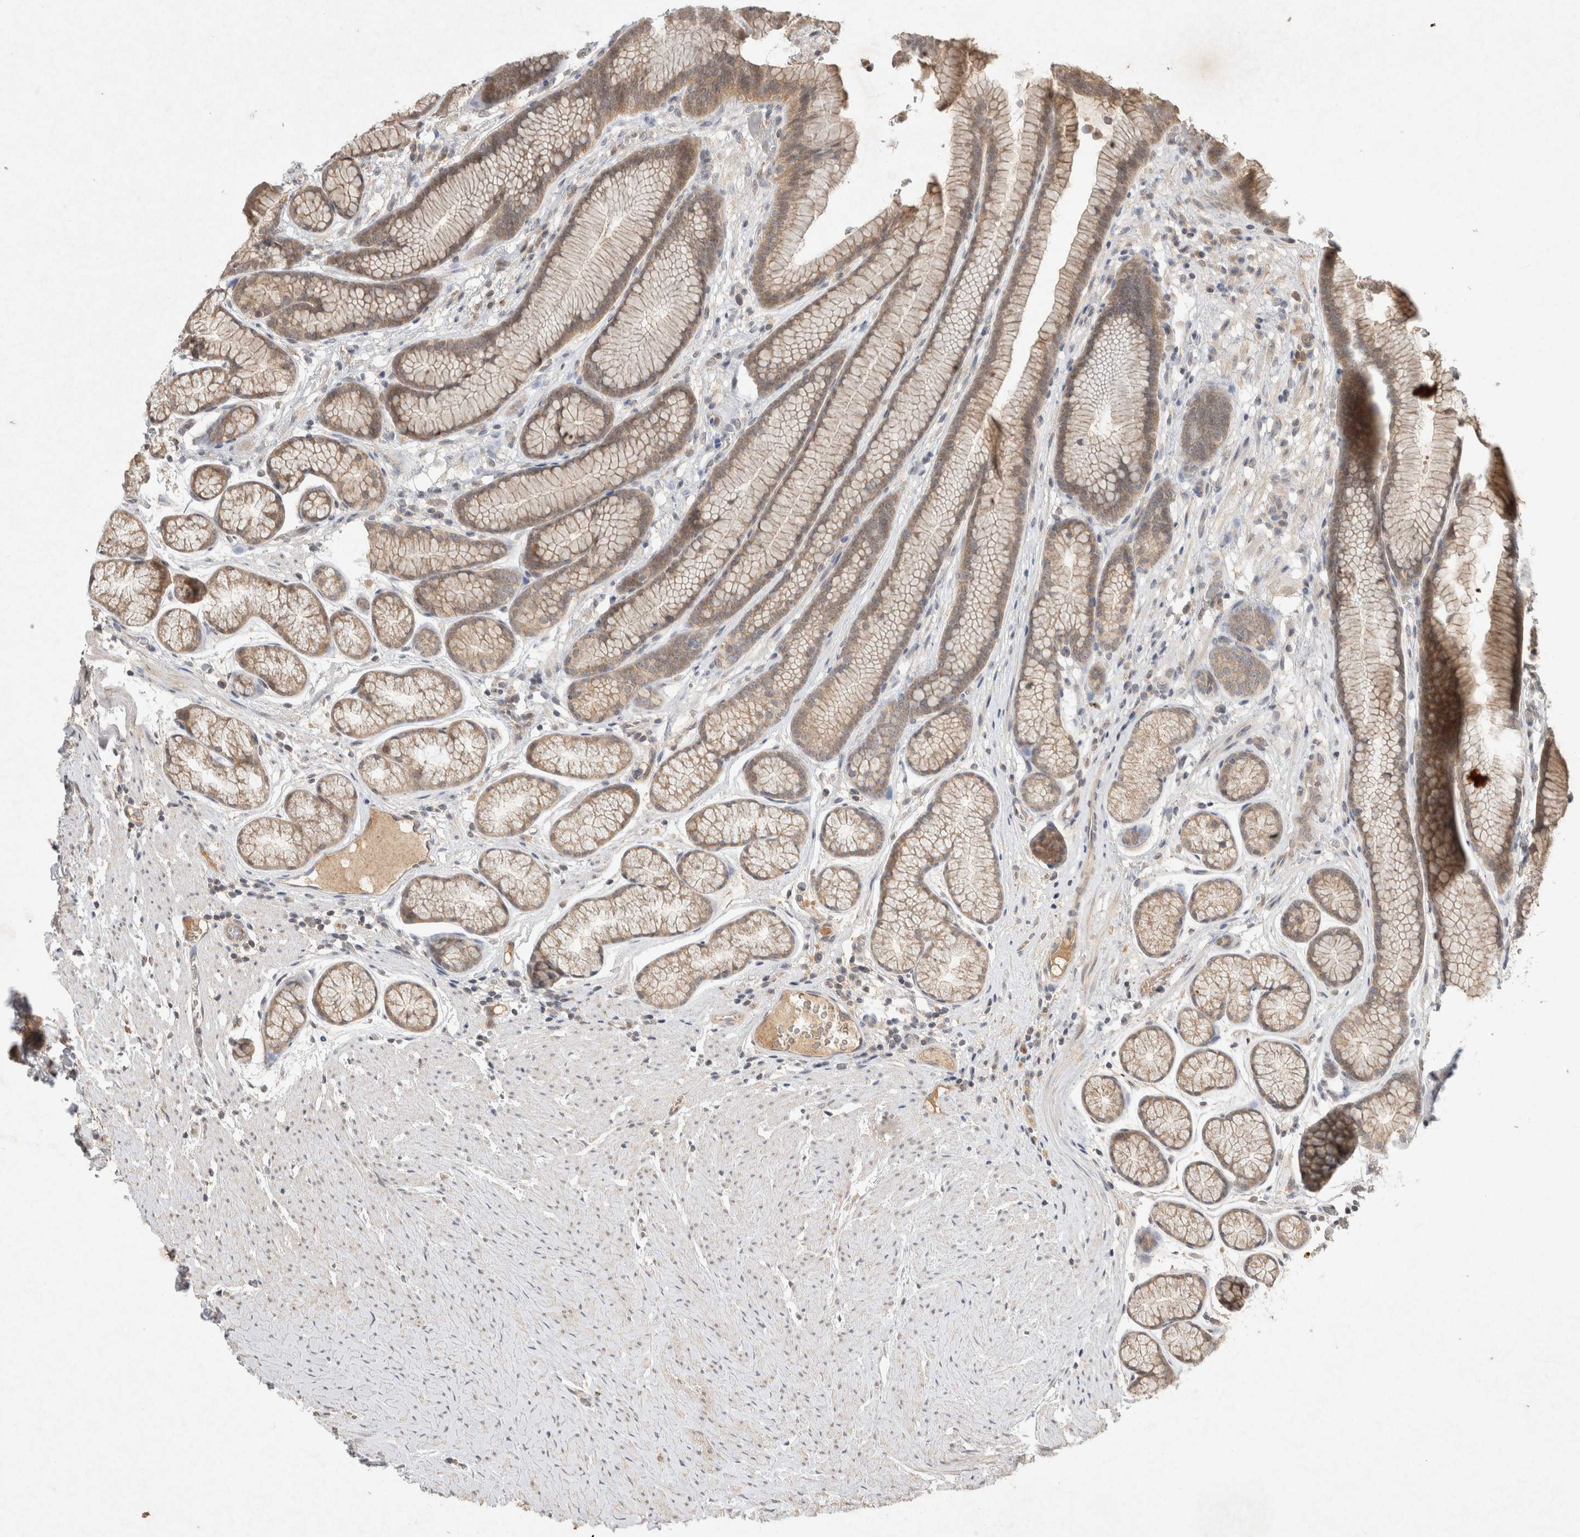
{"staining": {"intensity": "weak", "quantity": ">75%", "location": "cytoplasmic/membranous"}, "tissue": "stomach", "cell_type": "Glandular cells", "image_type": "normal", "snomed": [{"axis": "morphology", "description": "Normal tissue, NOS"}, {"axis": "topography", "description": "Stomach"}], "caption": "Immunohistochemistry (IHC) of normal human stomach demonstrates low levels of weak cytoplasmic/membranous positivity in about >75% of glandular cells.", "gene": "LOXL2", "patient": {"sex": "male", "age": 42}}